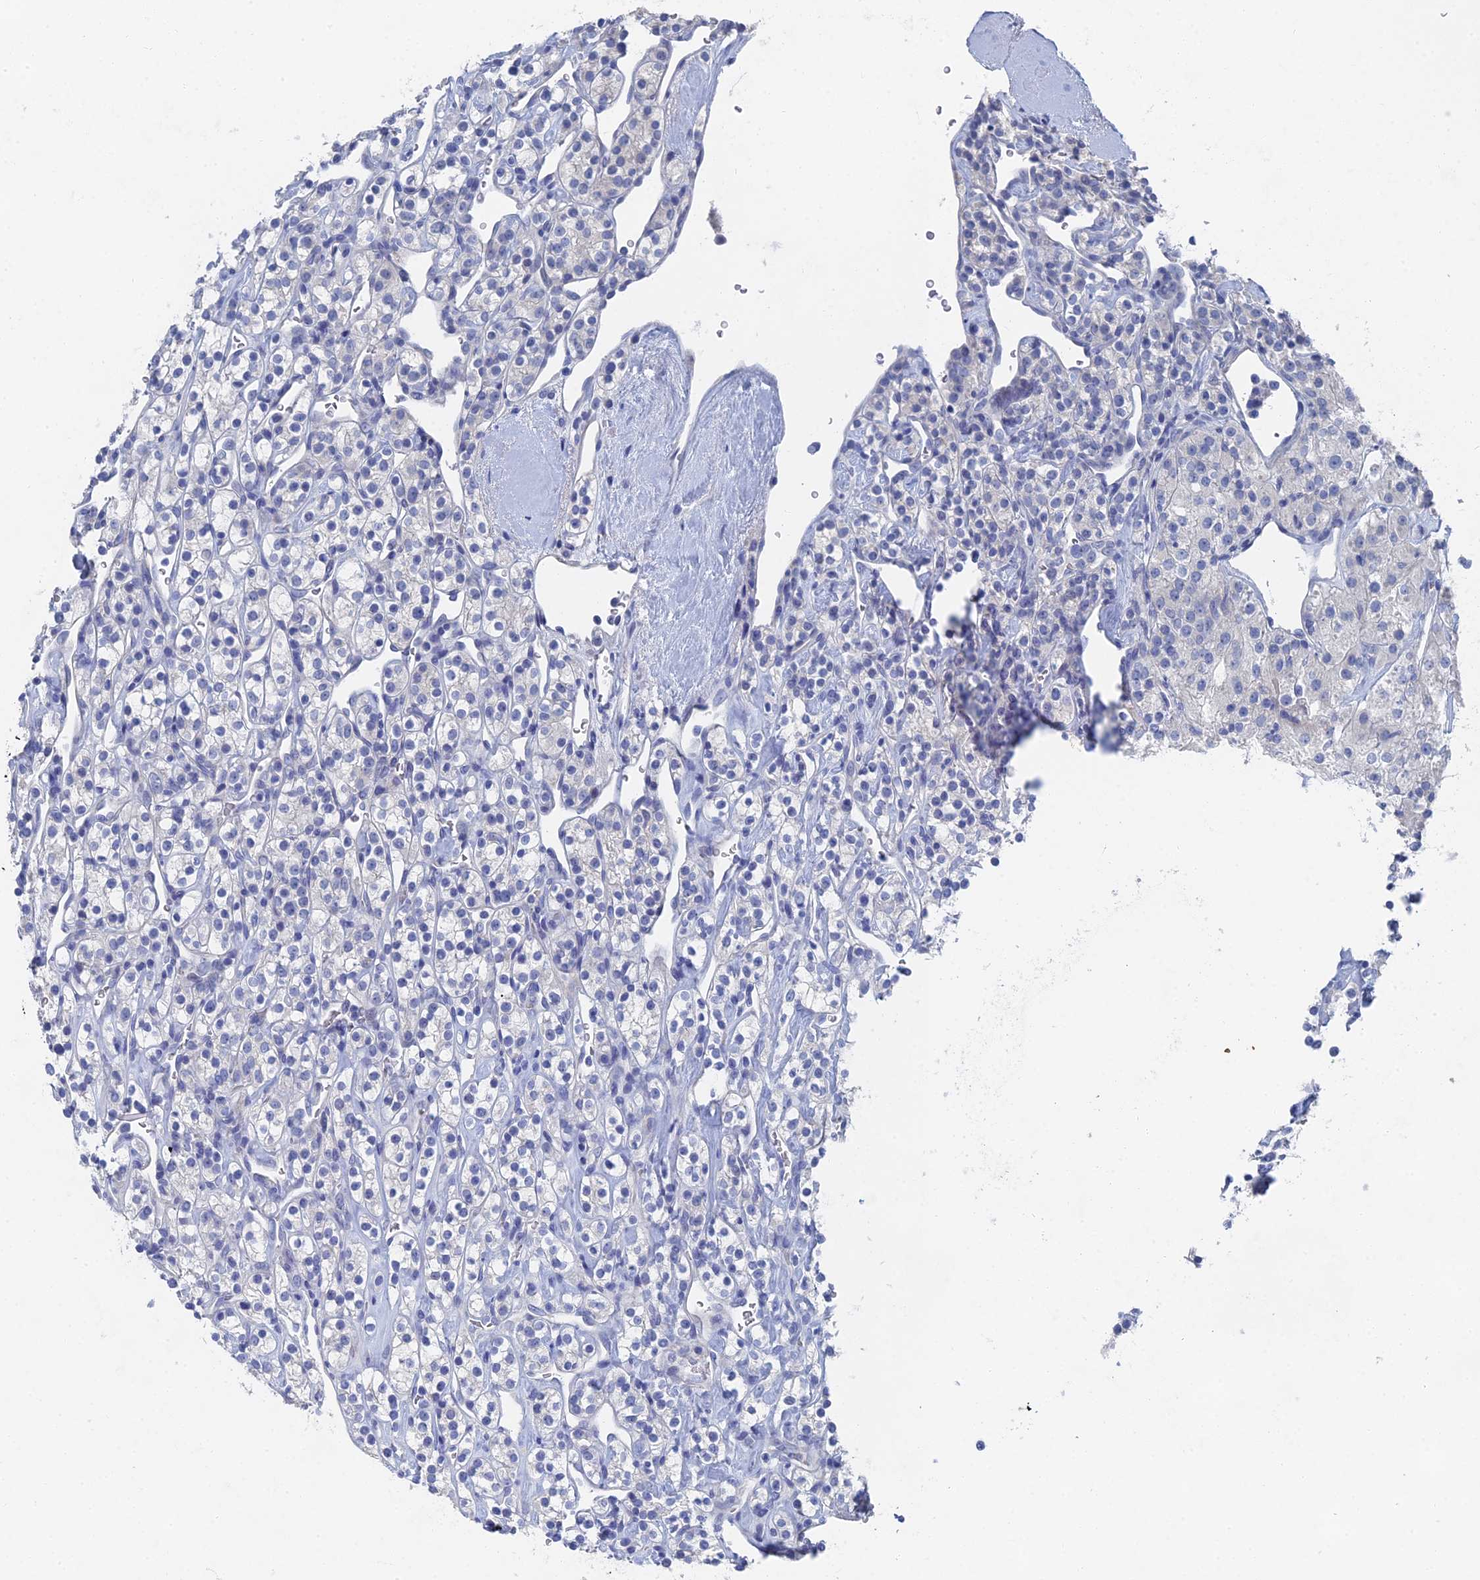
{"staining": {"intensity": "negative", "quantity": "none", "location": "none"}, "tissue": "renal cancer", "cell_type": "Tumor cells", "image_type": "cancer", "snomed": [{"axis": "morphology", "description": "Adenocarcinoma, NOS"}, {"axis": "topography", "description": "Kidney"}], "caption": "DAB (3,3'-diaminobenzidine) immunohistochemical staining of renal cancer (adenocarcinoma) displays no significant staining in tumor cells.", "gene": "GFAP", "patient": {"sex": "male", "age": 77}}